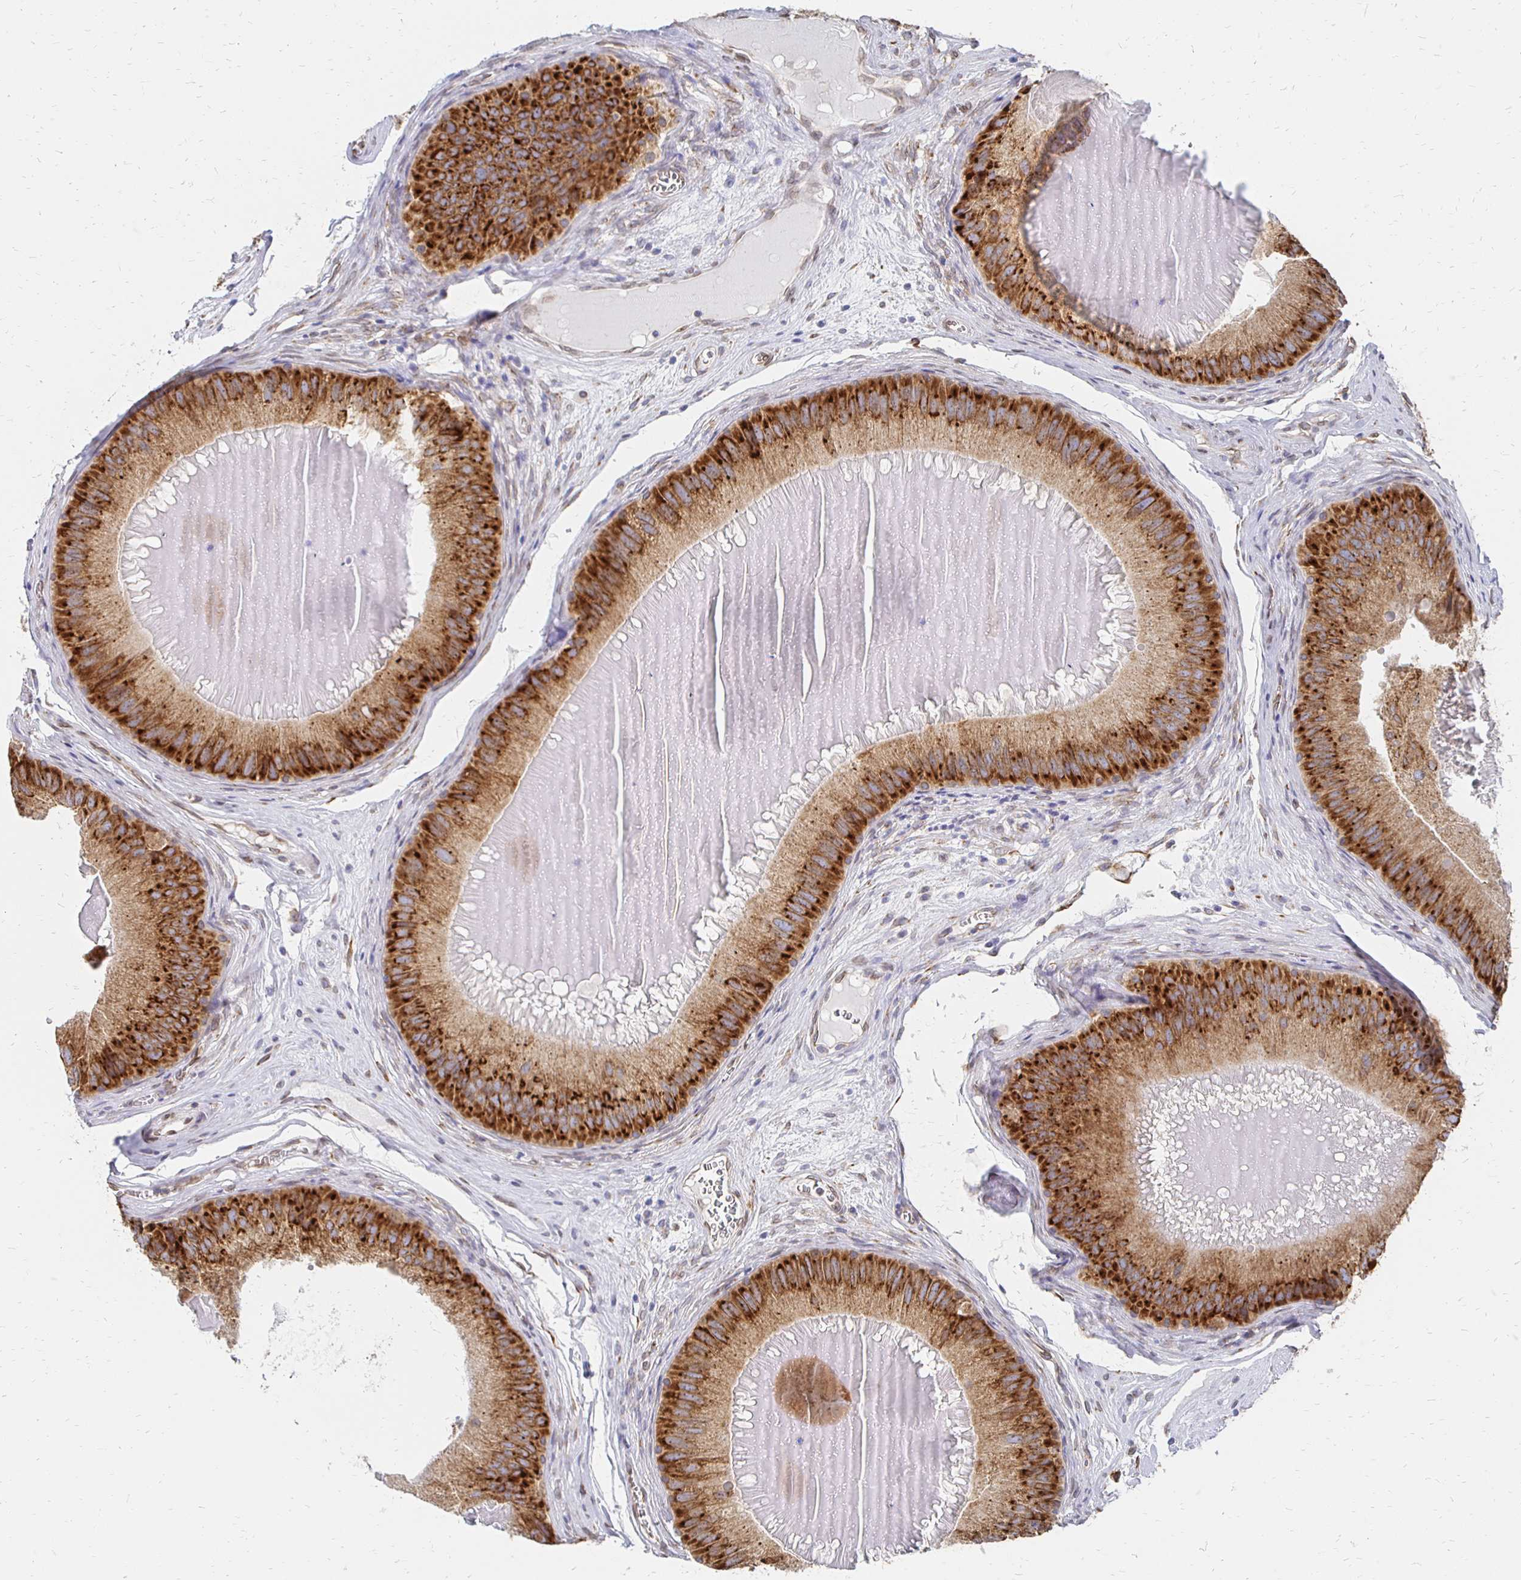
{"staining": {"intensity": "strong", "quantity": ">75%", "location": "cytoplasmic/membranous,nuclear"}, "tissue": "epididymis", "cell_type": "Glandular cells", "image_type": "normal", "snomed": [{"axis": "morphology", "description": "Normal tissue, NOS"}, {"axis": "topography", "description": "Epididymis, spermatic cord, NOS"}], "caption": "Immunohistochemical staining of benign human epididymis displays >75% levels of strong cytoplasmic/membranous,nuclear protein positivity in approximately >75% of glandular cells.", "gene": "PELI3", "patient": {"sex": "male", "age": 39}}